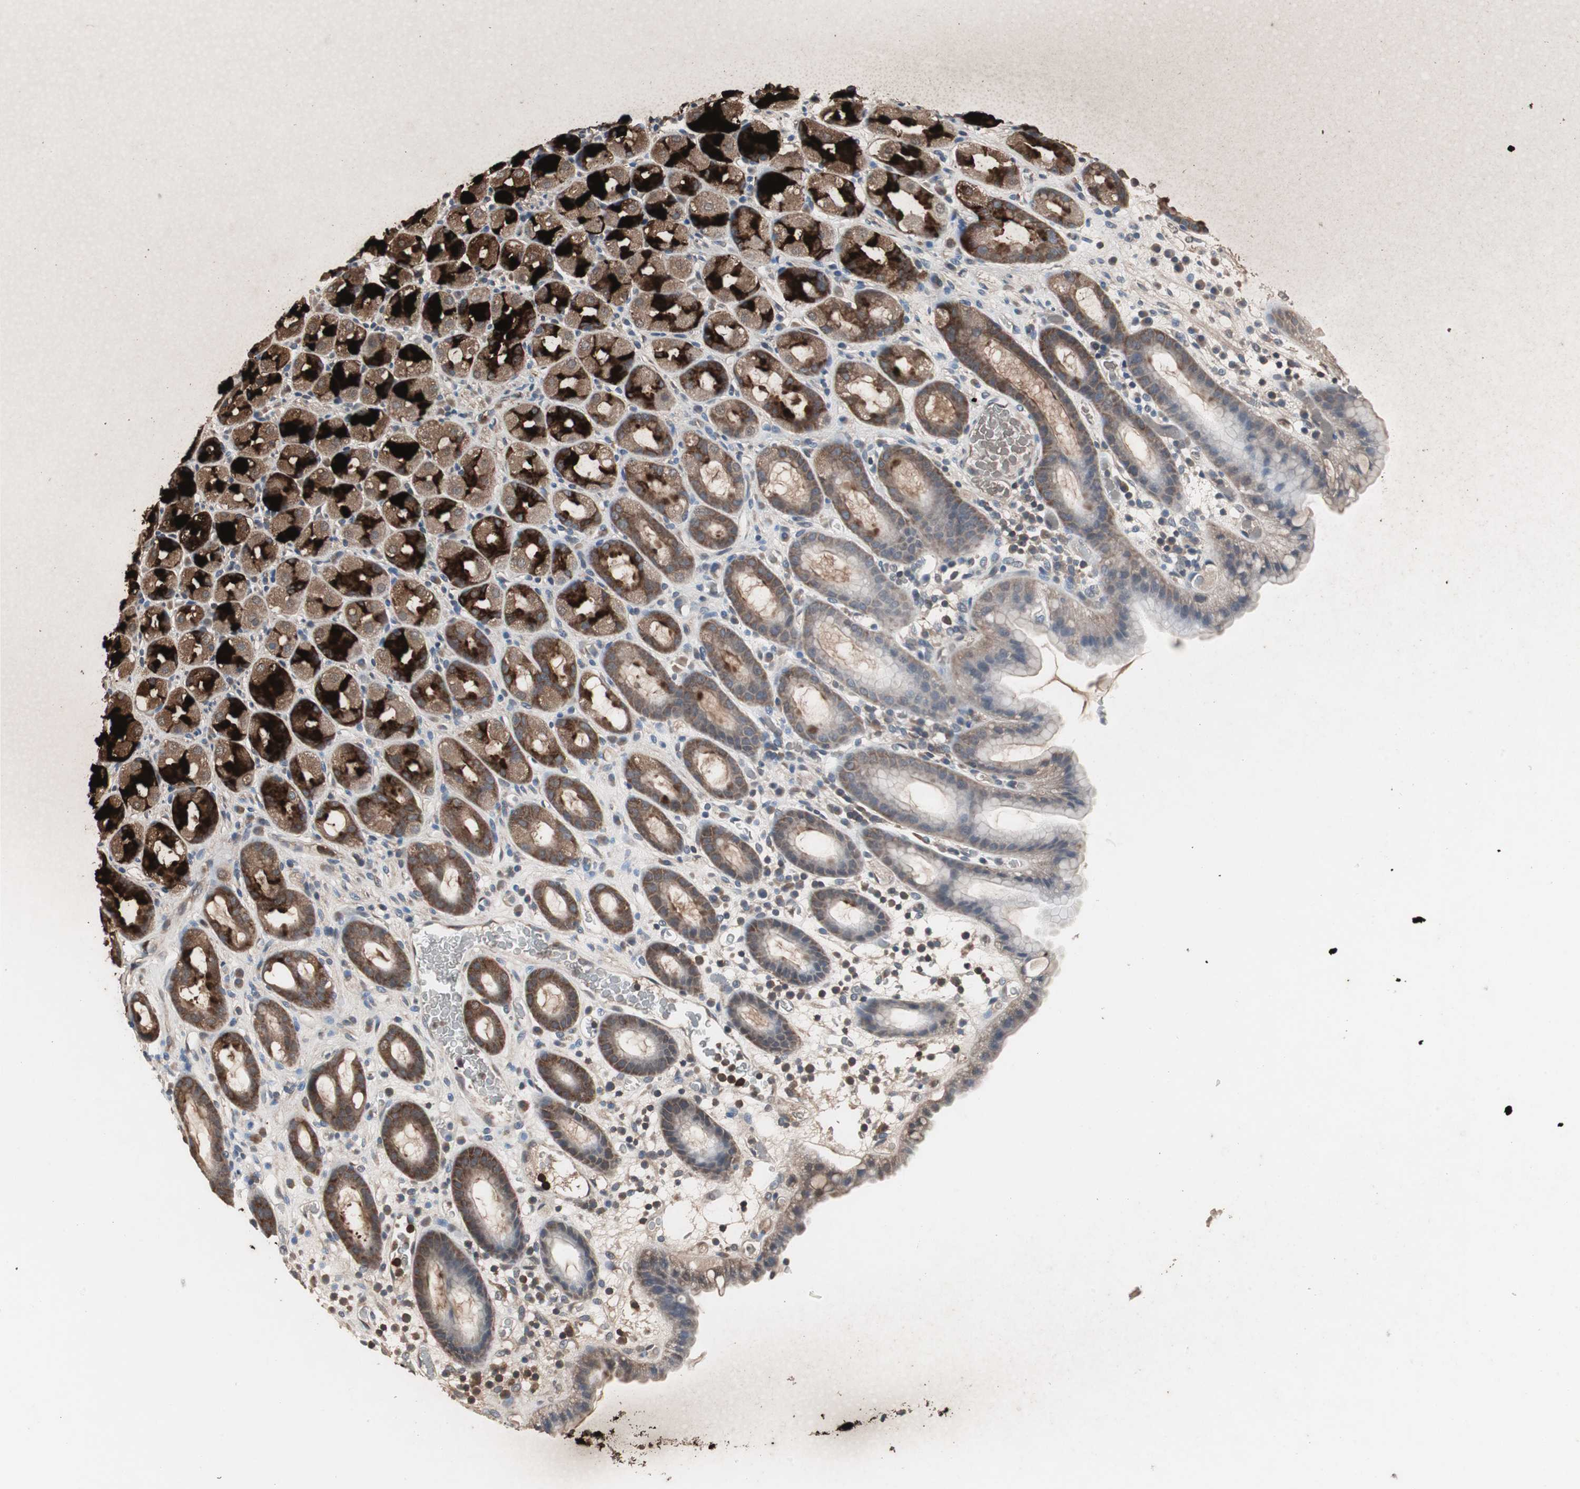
{"staining": {"intensity": "strong", "quantity": "25%-75%", "location": "cytoplasmic/membranous"}, "tissue": "stomach", "cell_type": "Glandular cells", "image_type": "normal", "snomed": [{"axis": "morphology", "description": "Normal tissue, NOS"}, {"axis": "topography", "description": "Stomach, upper"}], "caption": "Immunohistochemistry (IHC) image of benign stomach stained for a protein (brown), which exhibits high levels of strong cytoplasmic/membranous expression in approximately 25%-75% of glandular cells.", "gene": "ZSCAN22", "patient": {"sex": "male", "age": 68}}